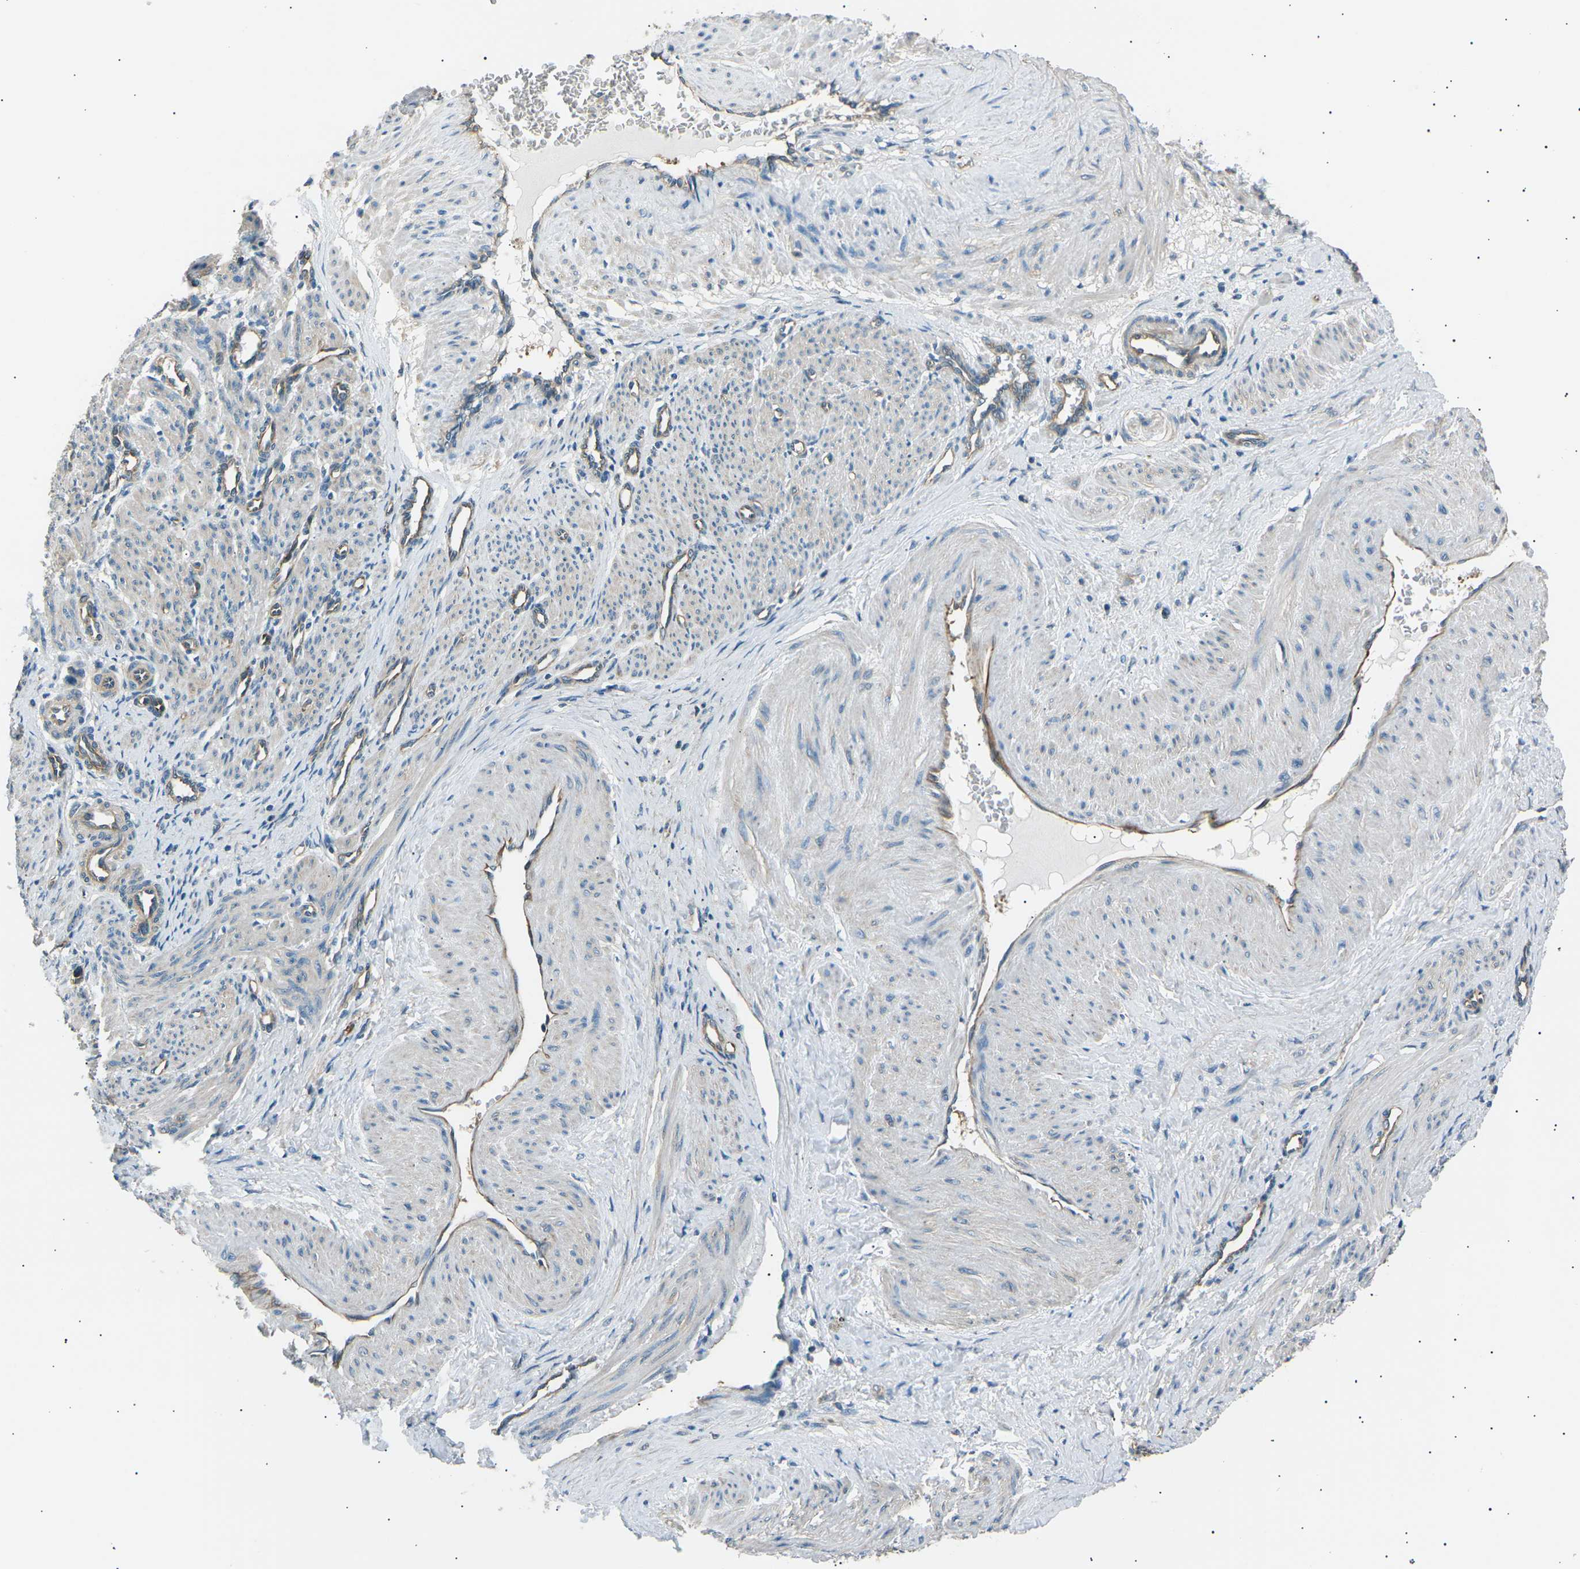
{"staining": {"intensity": "weak", "quantity": "<25%", "location": "cytoplasmic/membranous"}, "tissue": "smooth muscle", "cell_type": "Smooth muscle cells", "image_type": "normal", "snomed": [{"axis": "morphology", "description": "Normal tissue, NOS"}, {"axis": "topography", "description": "Endometrium"}], "caption": "IHC photomicrograph of unremarkable smooth muscle: smooth muscle stained with DAB shows no significant protein staining in smooth muscle cells. Nuclei are stained in blue.", "gene": "SLK", "patient": {"sex": "female", "age": 33}}